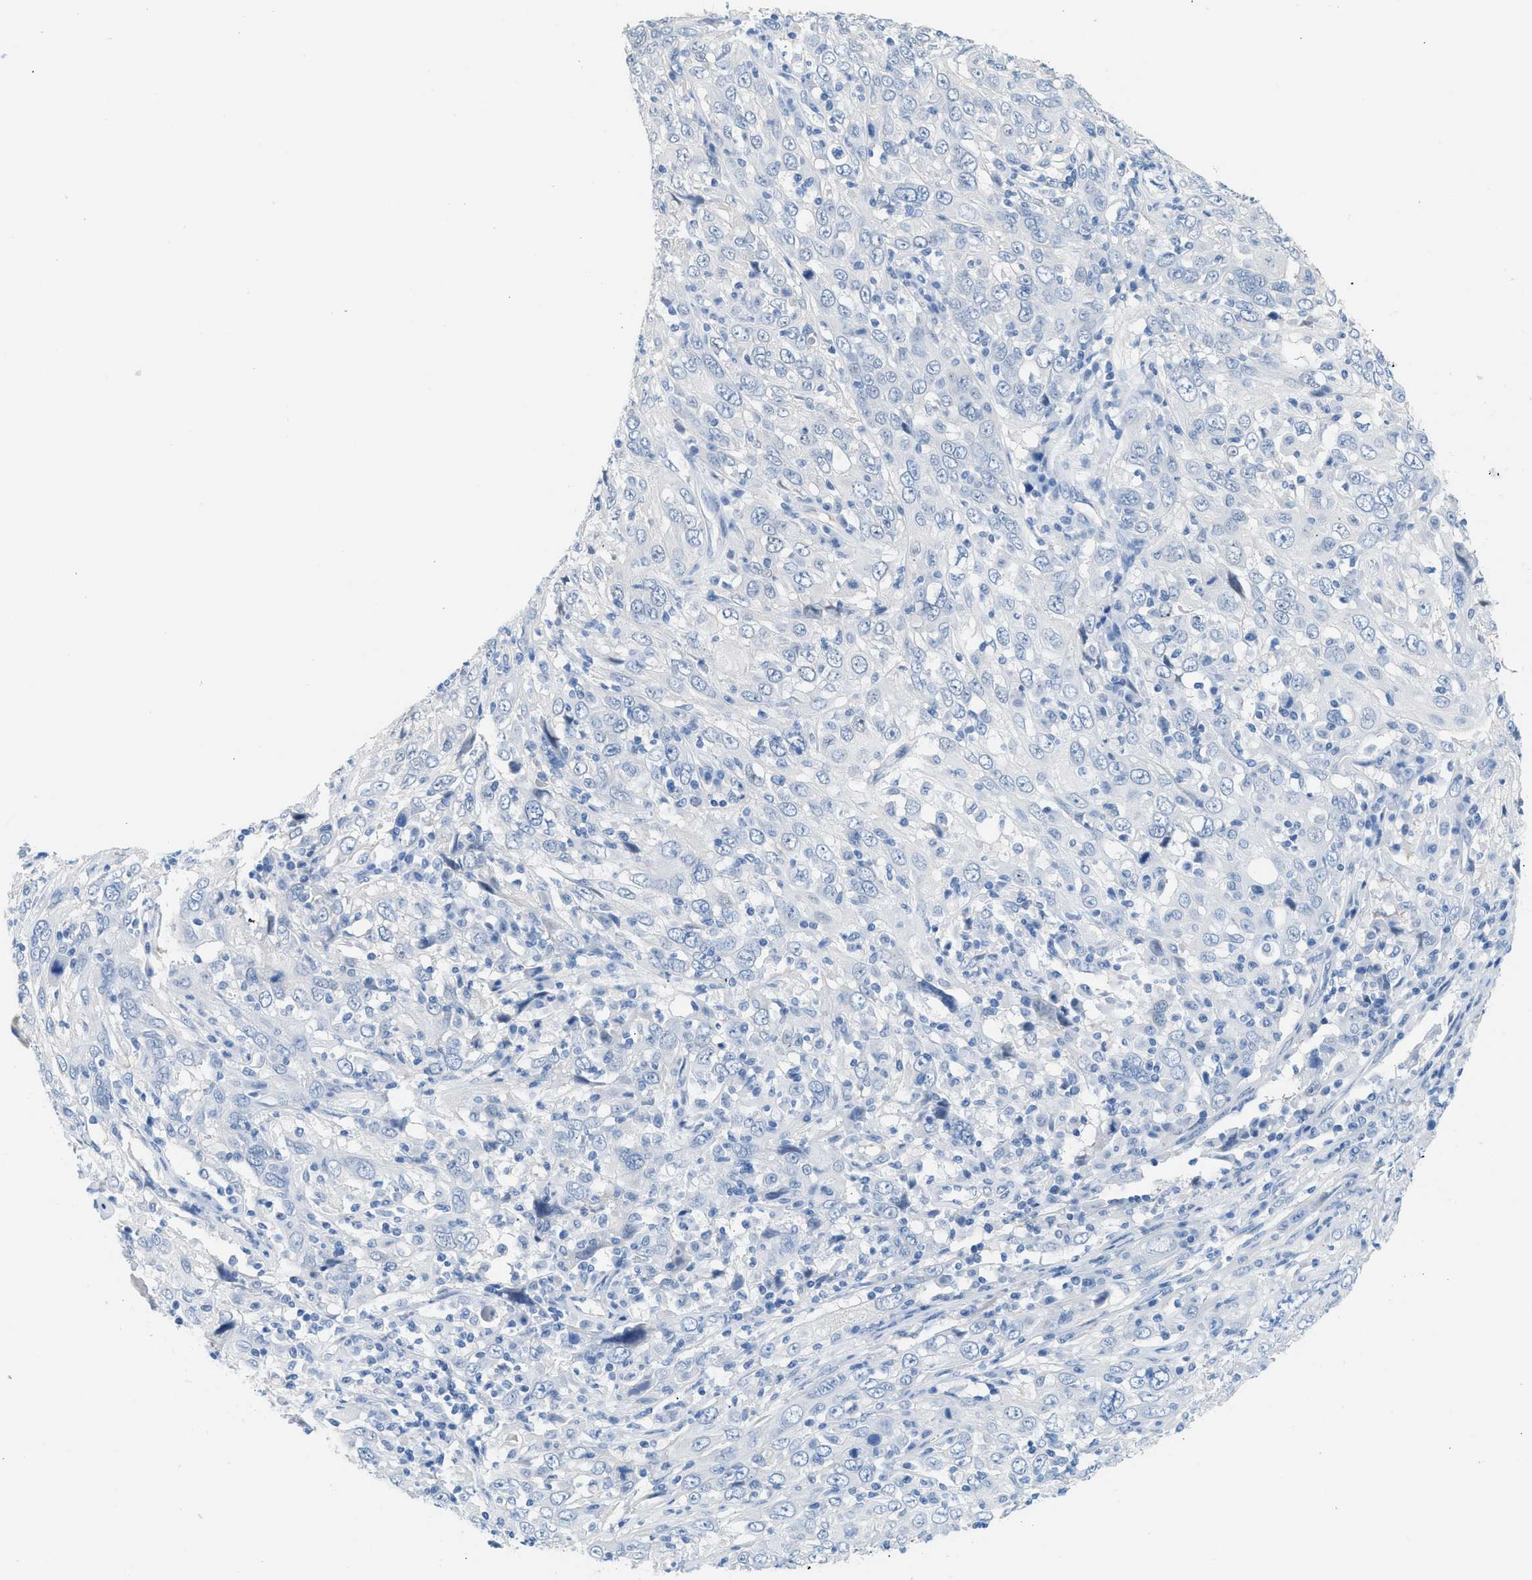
{"staining": {"intensity": "negative", "quantity": "none", "location": "none"}, "tissue": "cervical cancer", "cell_type": "Tumor cells", "image_type": "cancer", "snomed": [{"axis": "morphology", "description": "Squamous cell carcinoma, NOS"}, {"axis": "topography", "description": "Cervix"}], "caption": "Tumor cells are negative for brown protein staining in cervical cancer.", "gene": "SPAM1", "patient": {"sex": "female", "age": 46}}